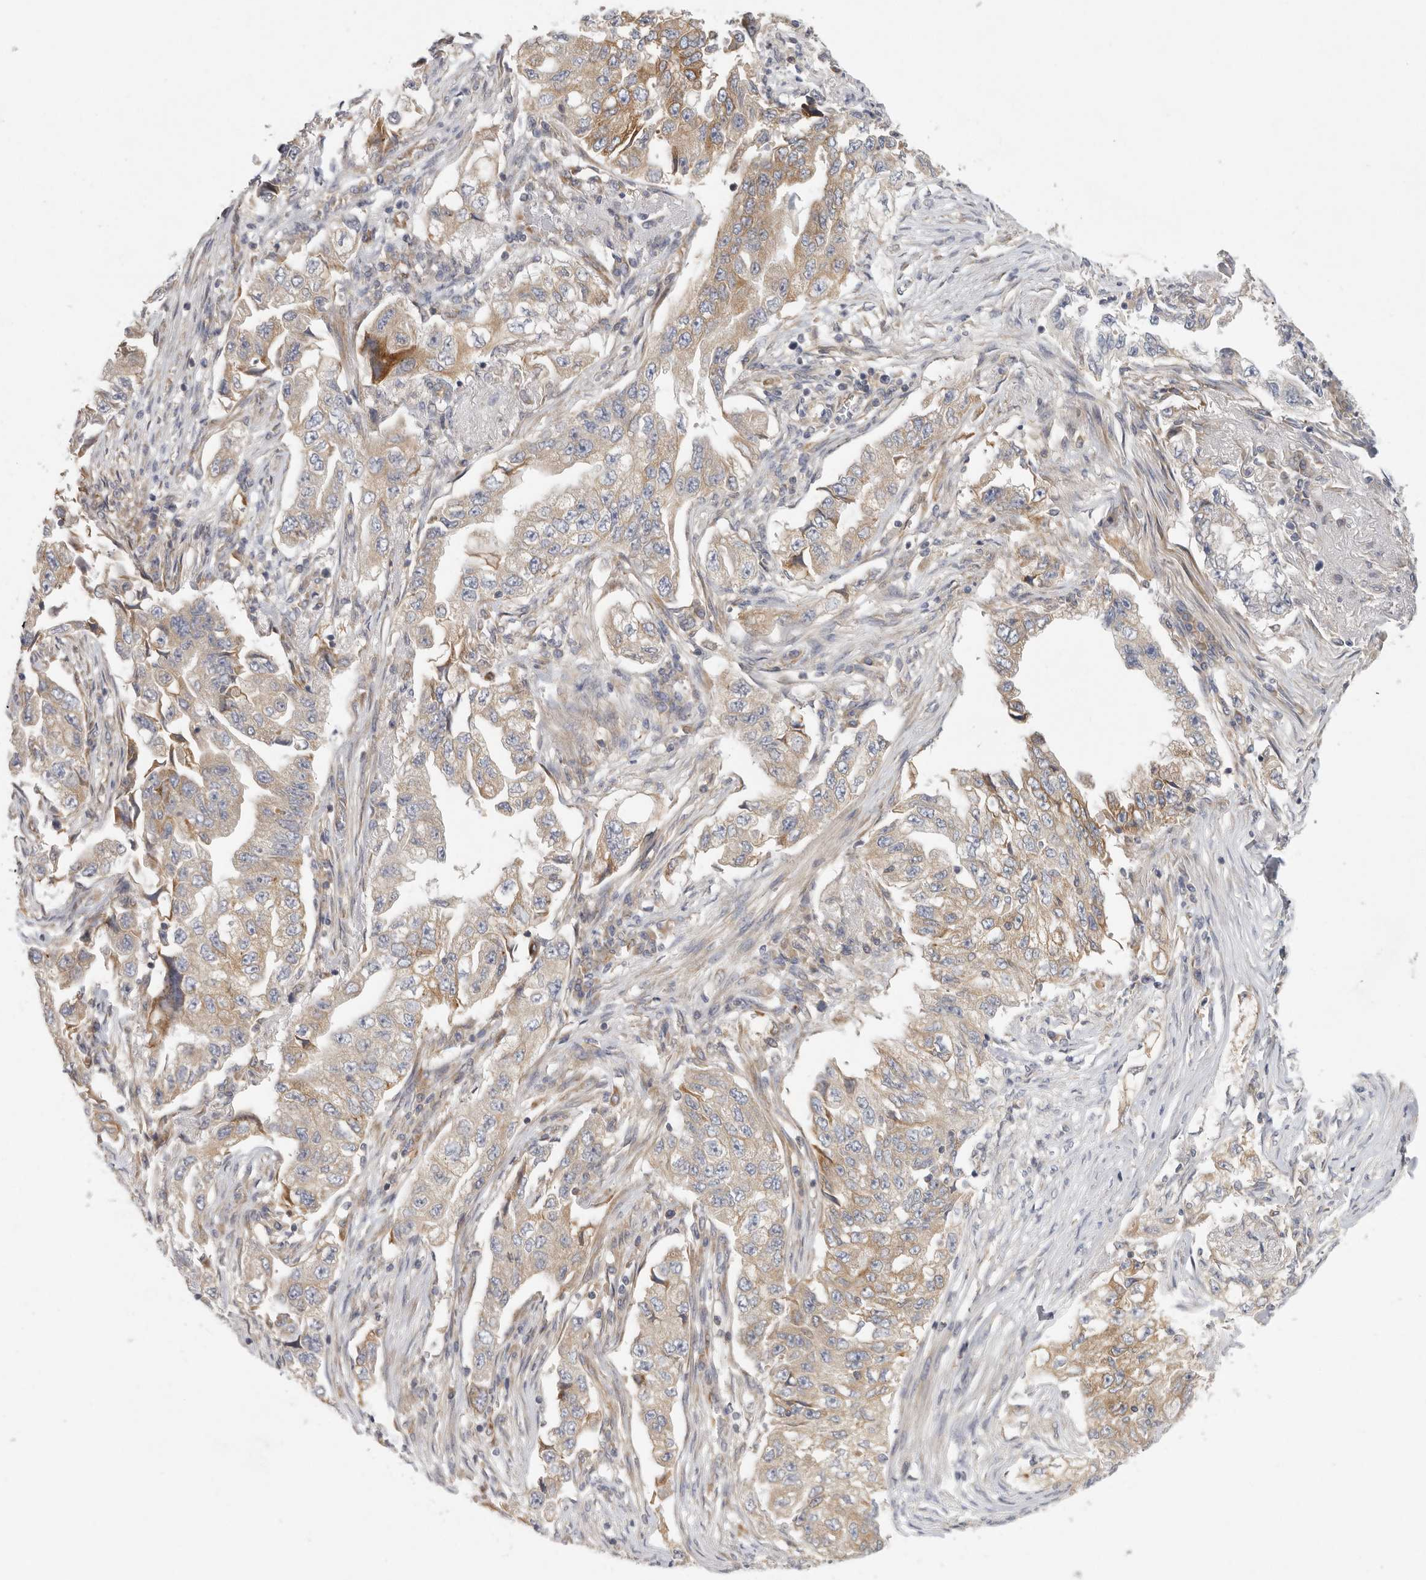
{"staining": {"intensity": "moderate", "quantity": "<25%", "location": "cytoplasmic/membranous"}, "tissue": "lung cancer", "cell_type": "Tumor cells", "image_type": "cancer", "snomed": [{"axis": "morphology", "description": "Adenocarcinoma, NOS"}, {"axis": "topography", "description": "Lung"}], "caption": "Immunohistochemistry (DAB) staining of human lung adenocarcinoma demonstrates moderate cytoplasmic/membranous protein staining in about <25% of tumor cells.", "gene": "BCAP29", "patient": {"sex": "female", "age": 51}}